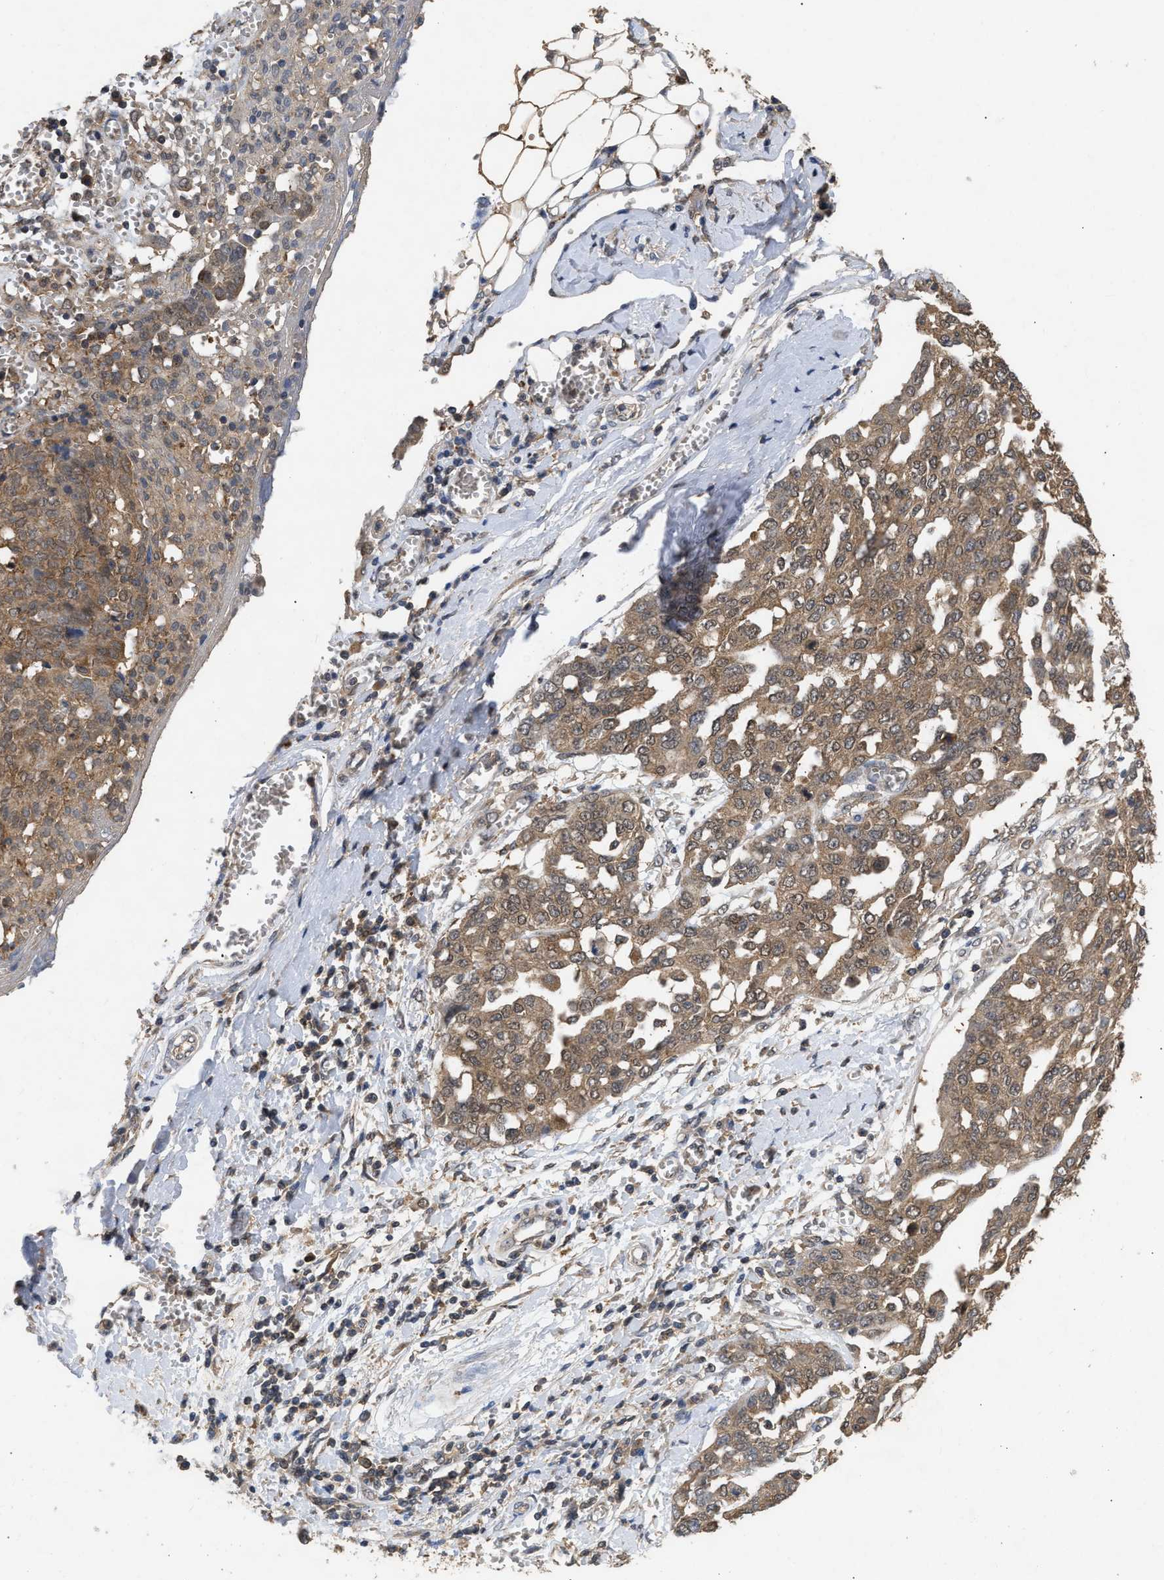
{"staining": {"intensity": "moderate", "quantity": ">75%", "location": "cytoplasmic/membranous"}, "tissue": "ovarian cancer", "cell_type": "Tumor cells", "image_type": "cancer", "snomed": [{"axis": "morphology", "description": "Cystadenocarcinoma, serous, NOS"}, {"axis": "topography", "description": "Soft tissue"}, {"axis": "topography", "description": "Ovary"}], "caption": "DAB (3,3'-diaminobenzidine) immunohistochemical staining of ovarian serous cystadenocarcinoma reveals moderate cytoplasmic/membranous protein expression in approximately >75% of tumor cells.", "gene": "FITM1", "patient": {"sex": "female", "age": 57}}